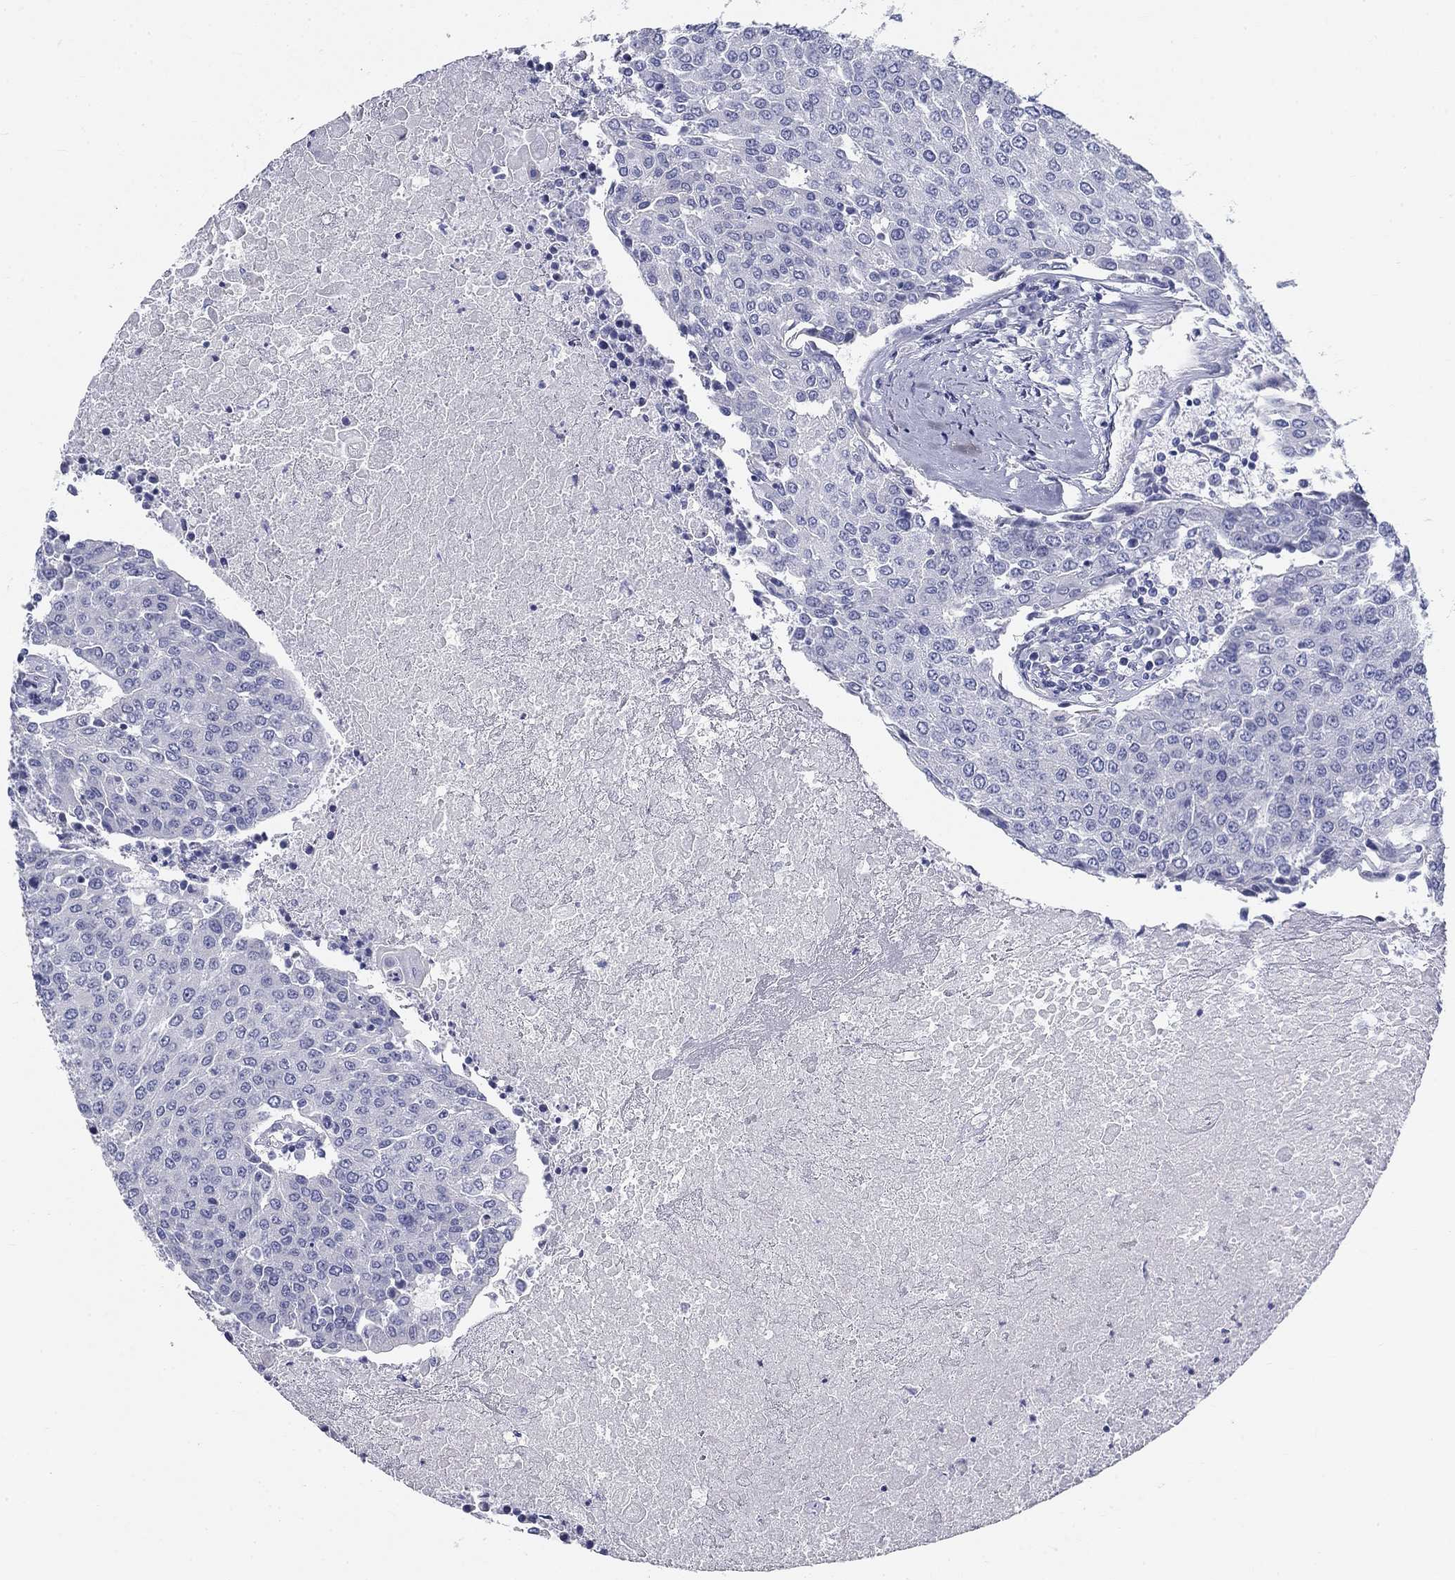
{"staining": {"intensity": "negative", "quantity": "none", "location": "none"}, "tissue": "urothelial cancer", "cell_type": "Tumor cells", "image_type": "cancer", "snomed": [{"axis": "morphology", "description": "Urothelial carcinoma, High grade"}, {"axis": "topography", "description": "Urinary bladder"}], "caption": "A high-resolution micrograph shows immunohistochemistry (IHC) staining of urothelial cancer, which exhibits no significant expression in tumor cells.", "gene": "GALNTL5", "patient": {"sex": "female", "age": 85}}